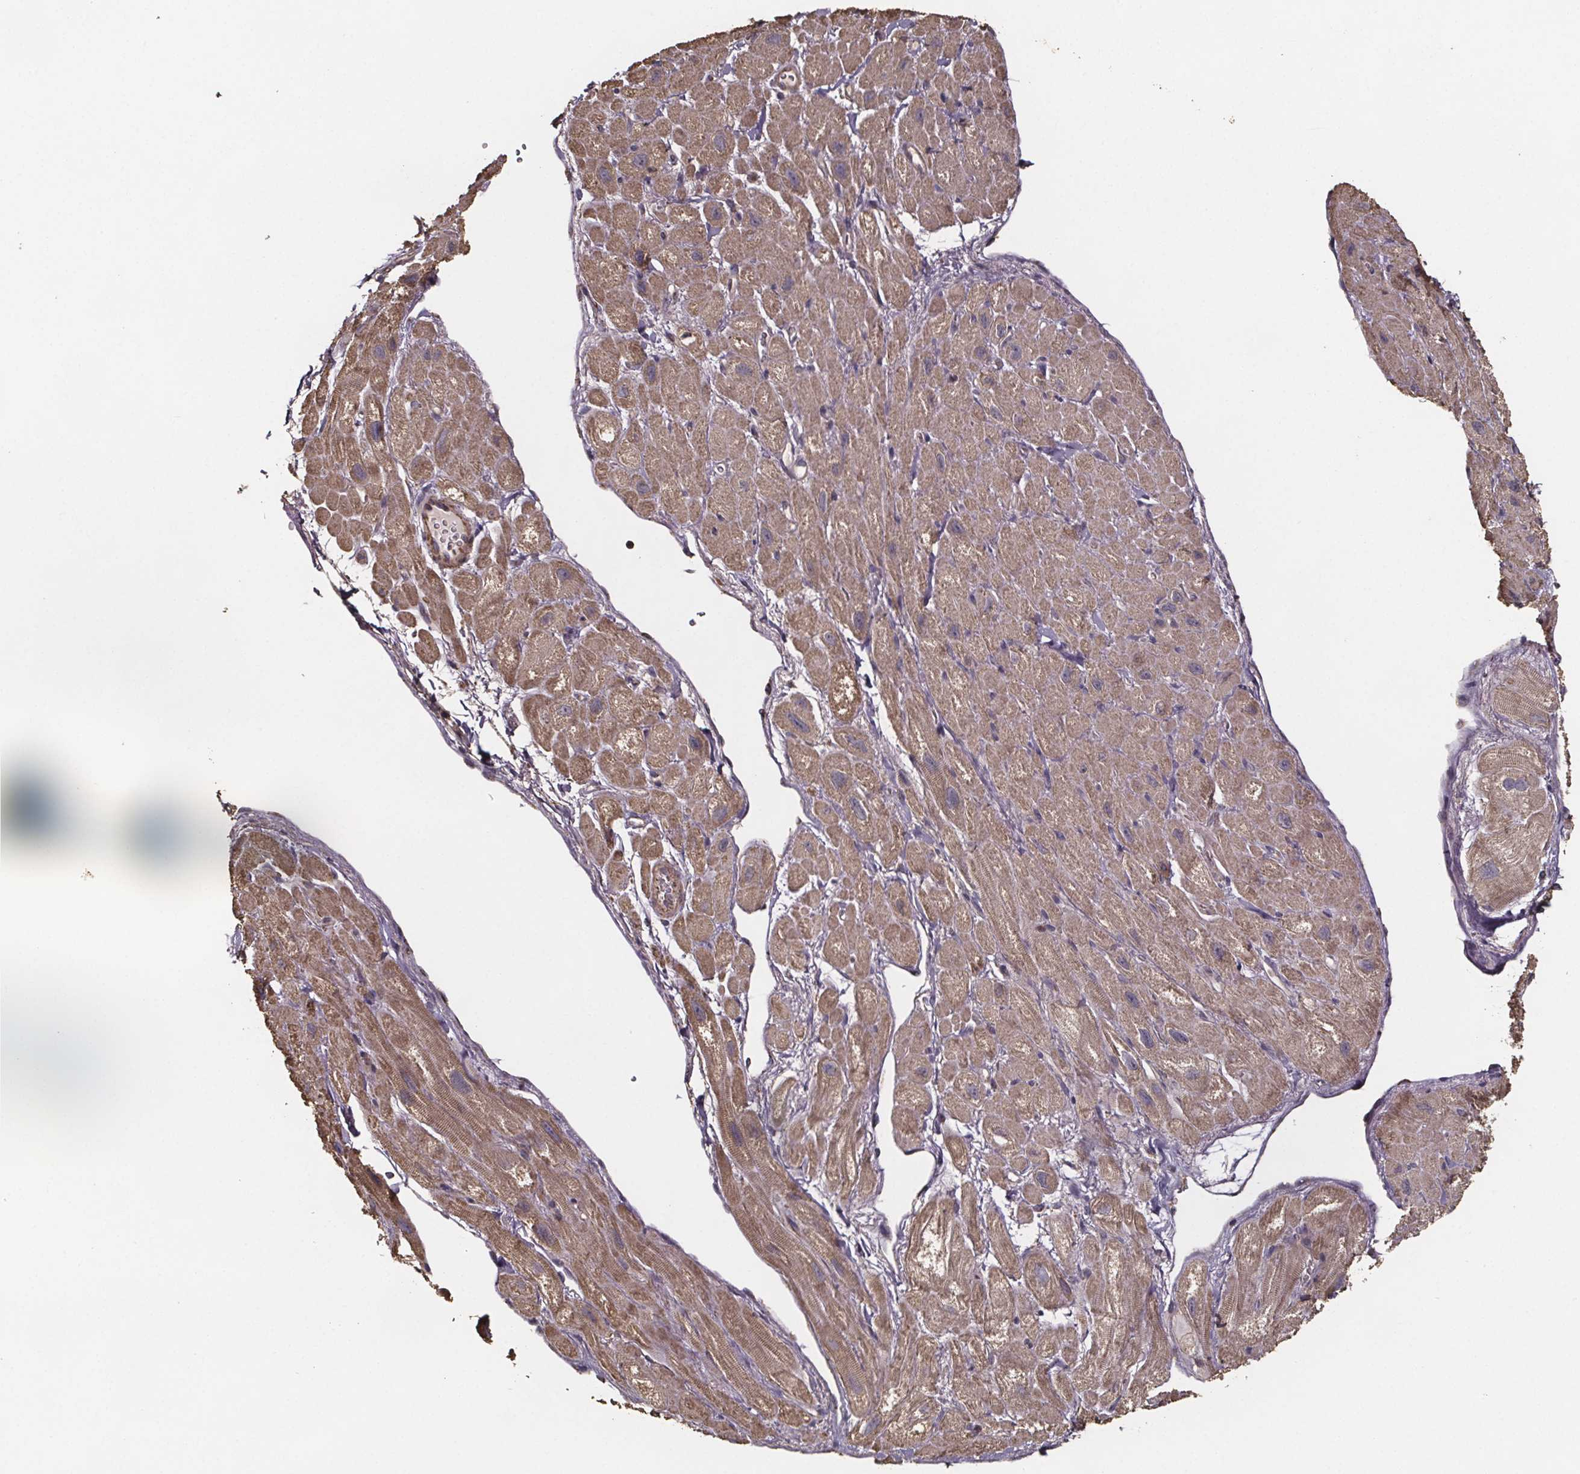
{"staining": {"intensity": "moderate", "quantity": ">75%", "location": "cytoplasmic/membranous"}, "tissue": "heart muscle", "cell_type": "Cardiomyocytes", "image_type": "normal", "snomed": [{"axis": "morphology", "description": "Normal tissue, NOS"}, {"axis": "topography", "description": "Heart"}], "caption": "Protein staining displays moderate cytoplasmic/membranous staining in approximately >75% of cardiomyocytes in benign heart muscle. (DAB IHC, brown staining for protein, blue staining for nuclei).", "gene": "SLC35D2", "patient": {"sex": "female", "age": 62}}